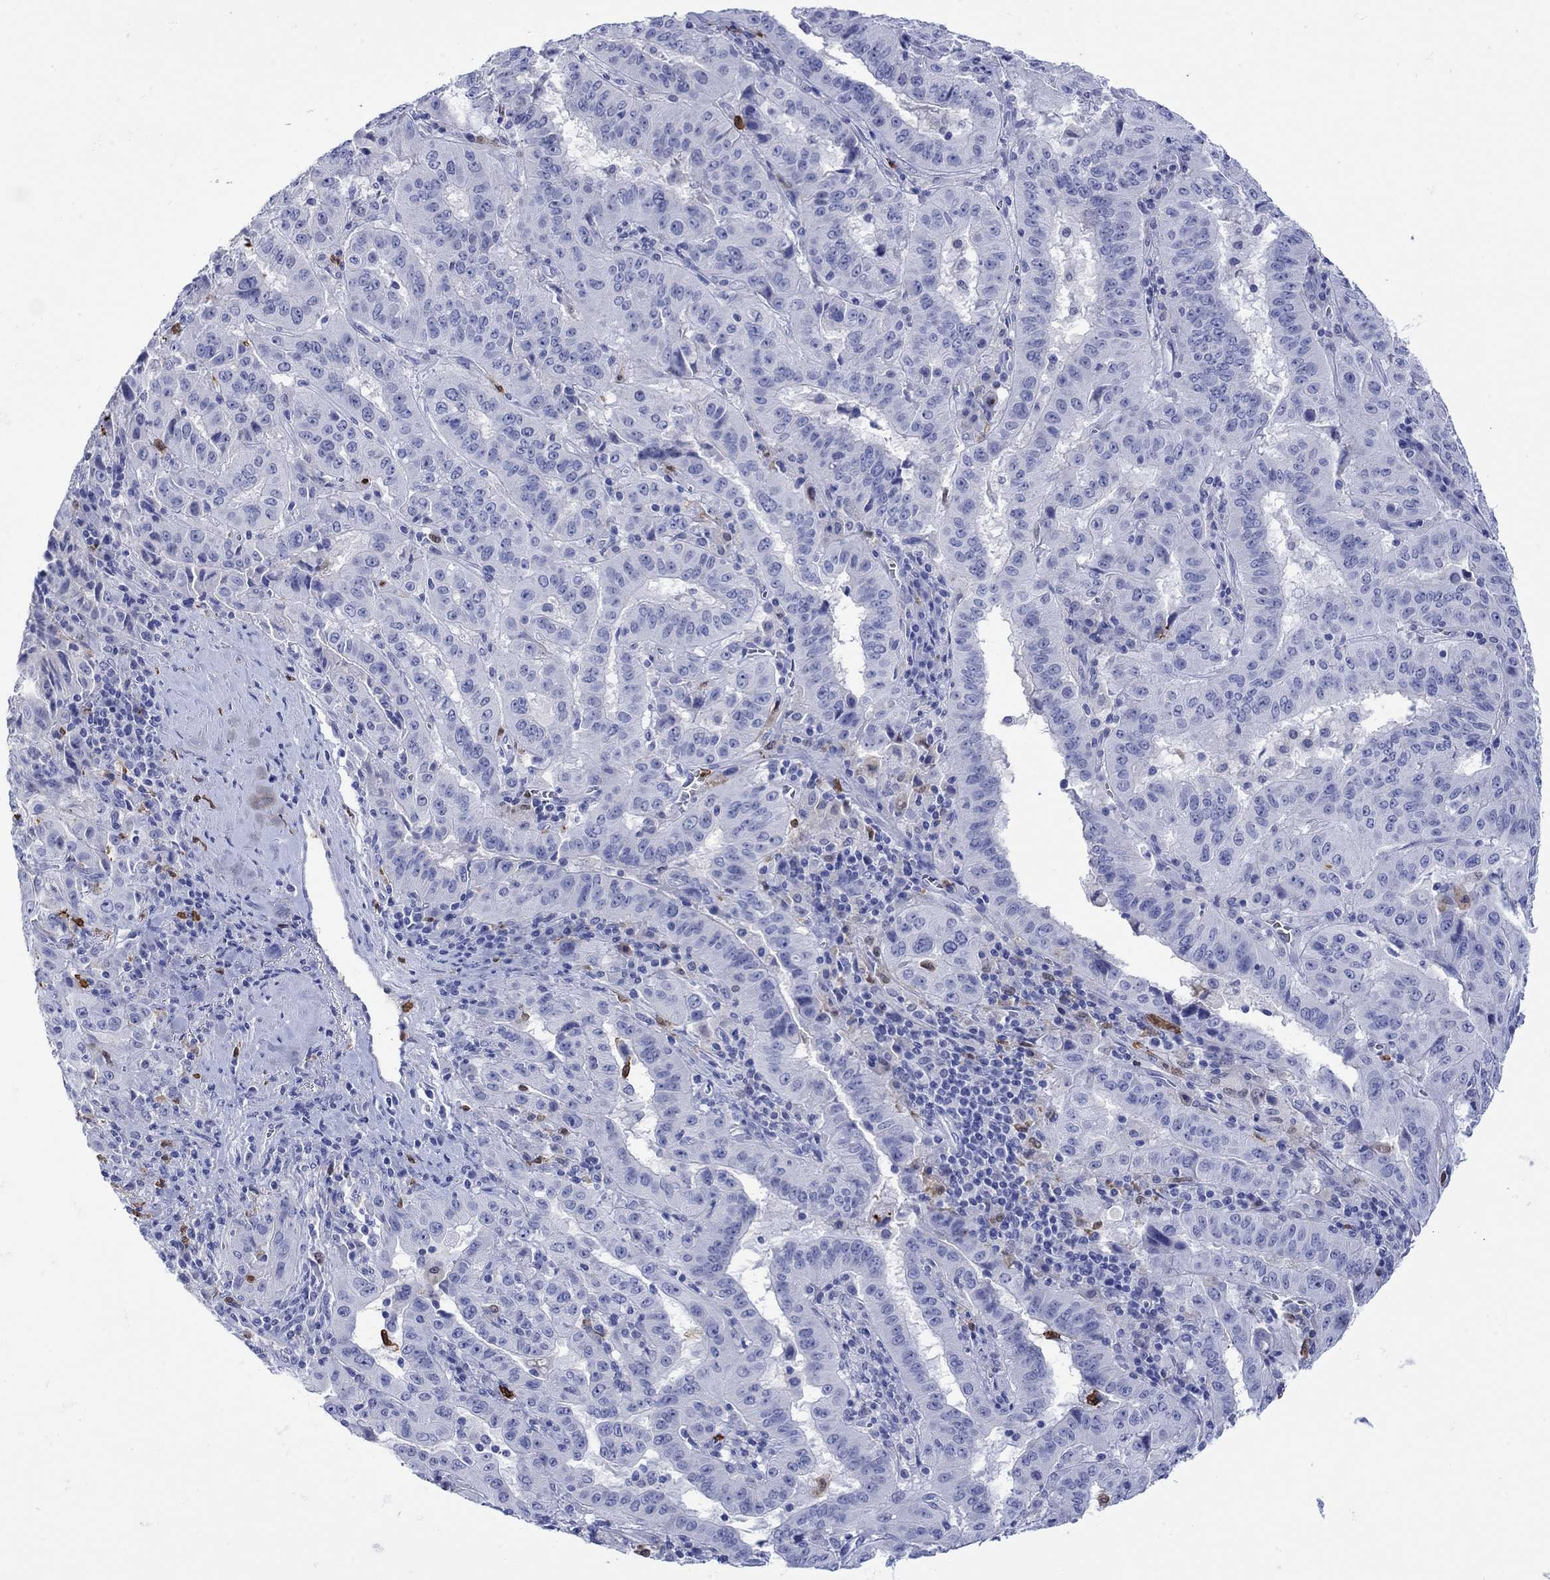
{"staining": {"intensity": "negative", "quantity": "none", "location": "none"}, "tissue": "pancreatic cancer", "cell_type": "Tumor cells", "image_type": "cancer", "snomed": [{"axis": "morphology", "description": "Adenocarcinoma, NOS"}, {"axis": "topography", "description": "Pancreas"}], "caption": "This photomicrograph is of pancreatic cancer stained with IHC to label a protein in brown with the nuclei are counter-stained blue. There is no positivity in tumor cells.", "gene": "LINGO3", "patient": {"sex": "male", "age": 63}}